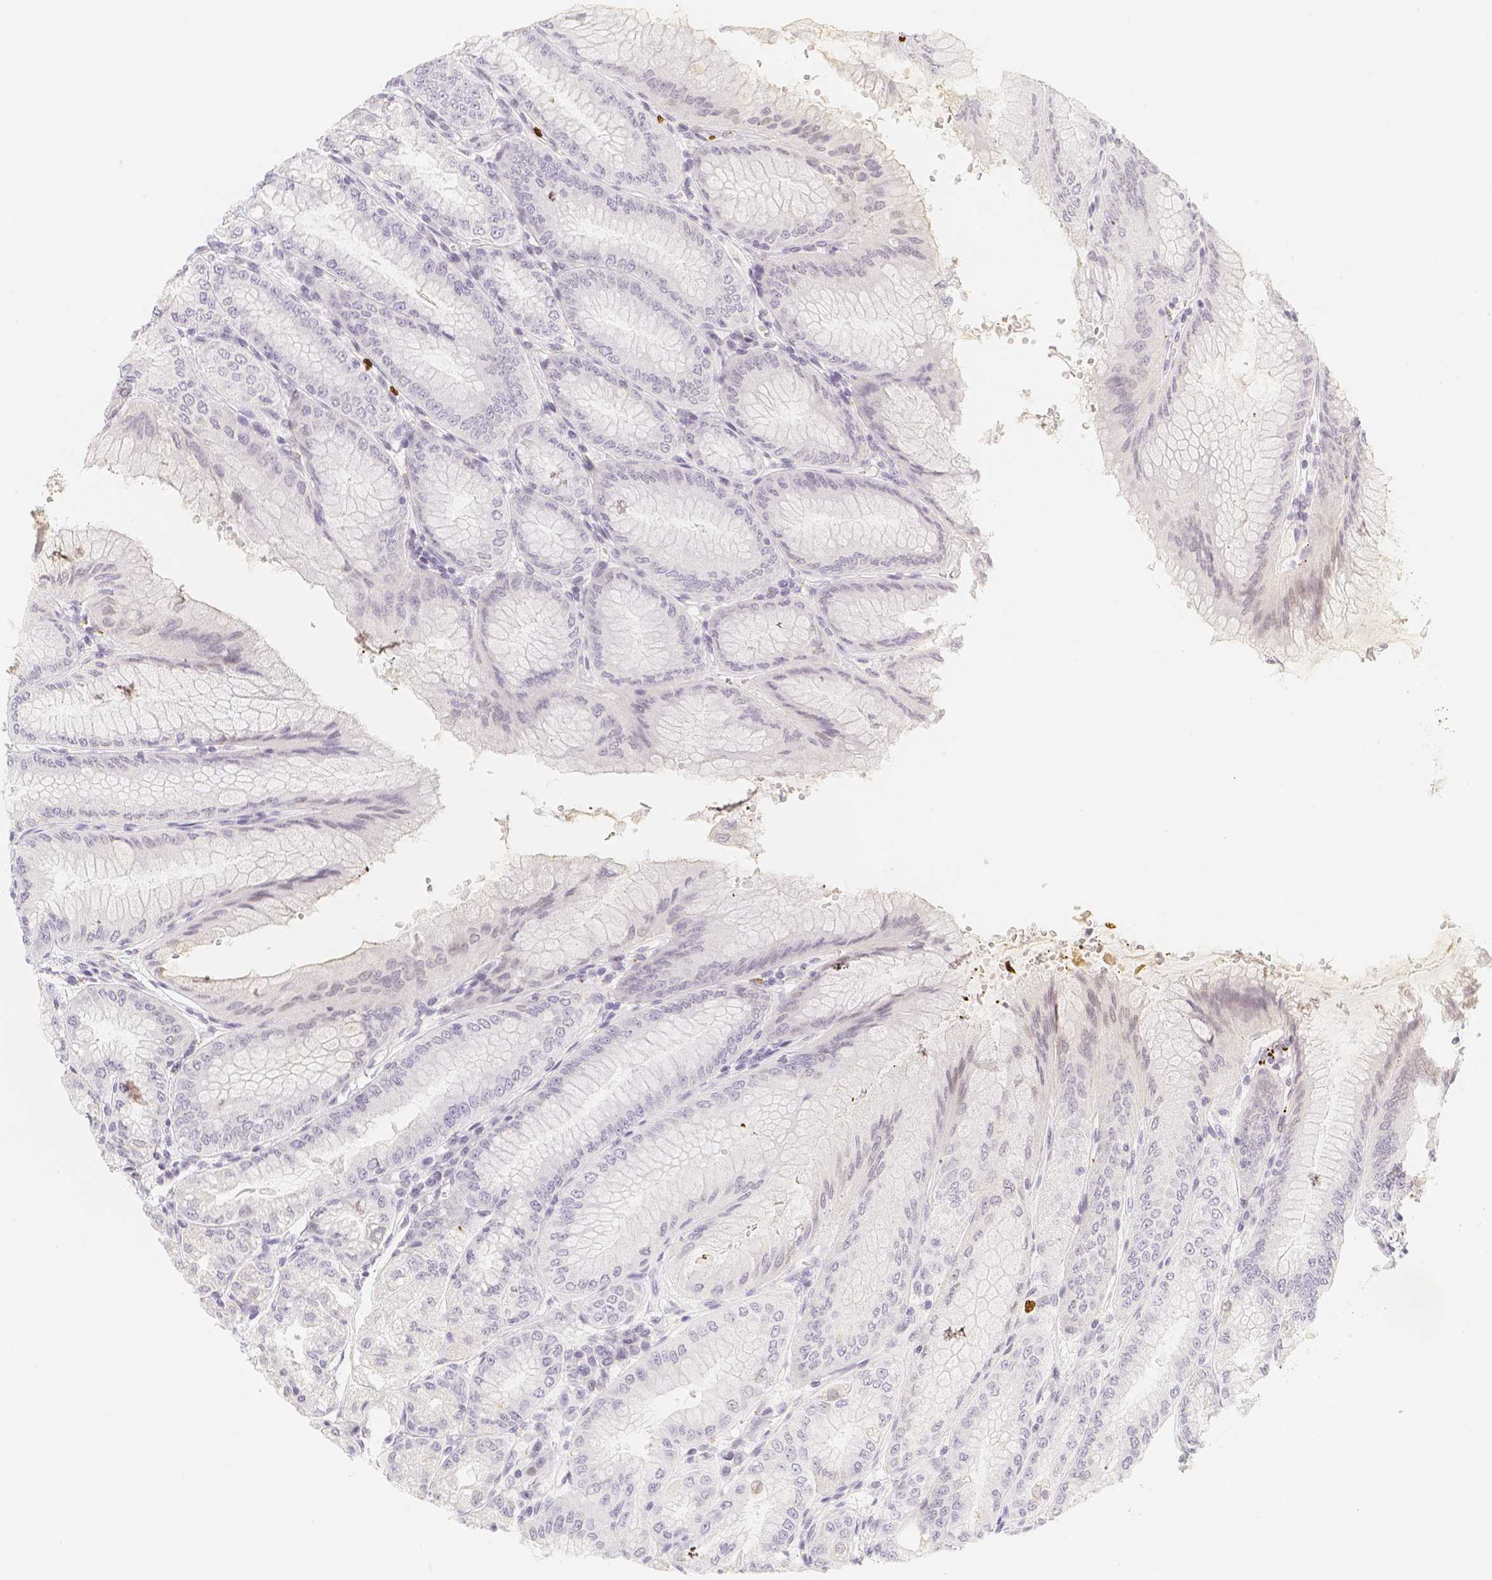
{"staining": {"intensity": "moderate", "quantity": "<25%", "location": "cytoplasmic/membranous"}, "tissue": "stomach", "cell_type": "Glandular cells", "image_type": "normal", "snomed": [{"axis": "morphology", "description": "Normal tissue, NOS"}, {"axis": "topography", "description": "Stomach, lower"}], "caption": "A brown stain highlights moderate cytoplasmic/membranous expression of a protein in glandular cells of normal stomach.", "gene": "PADI4", "patient": {"sex": "male", "age": 71}}